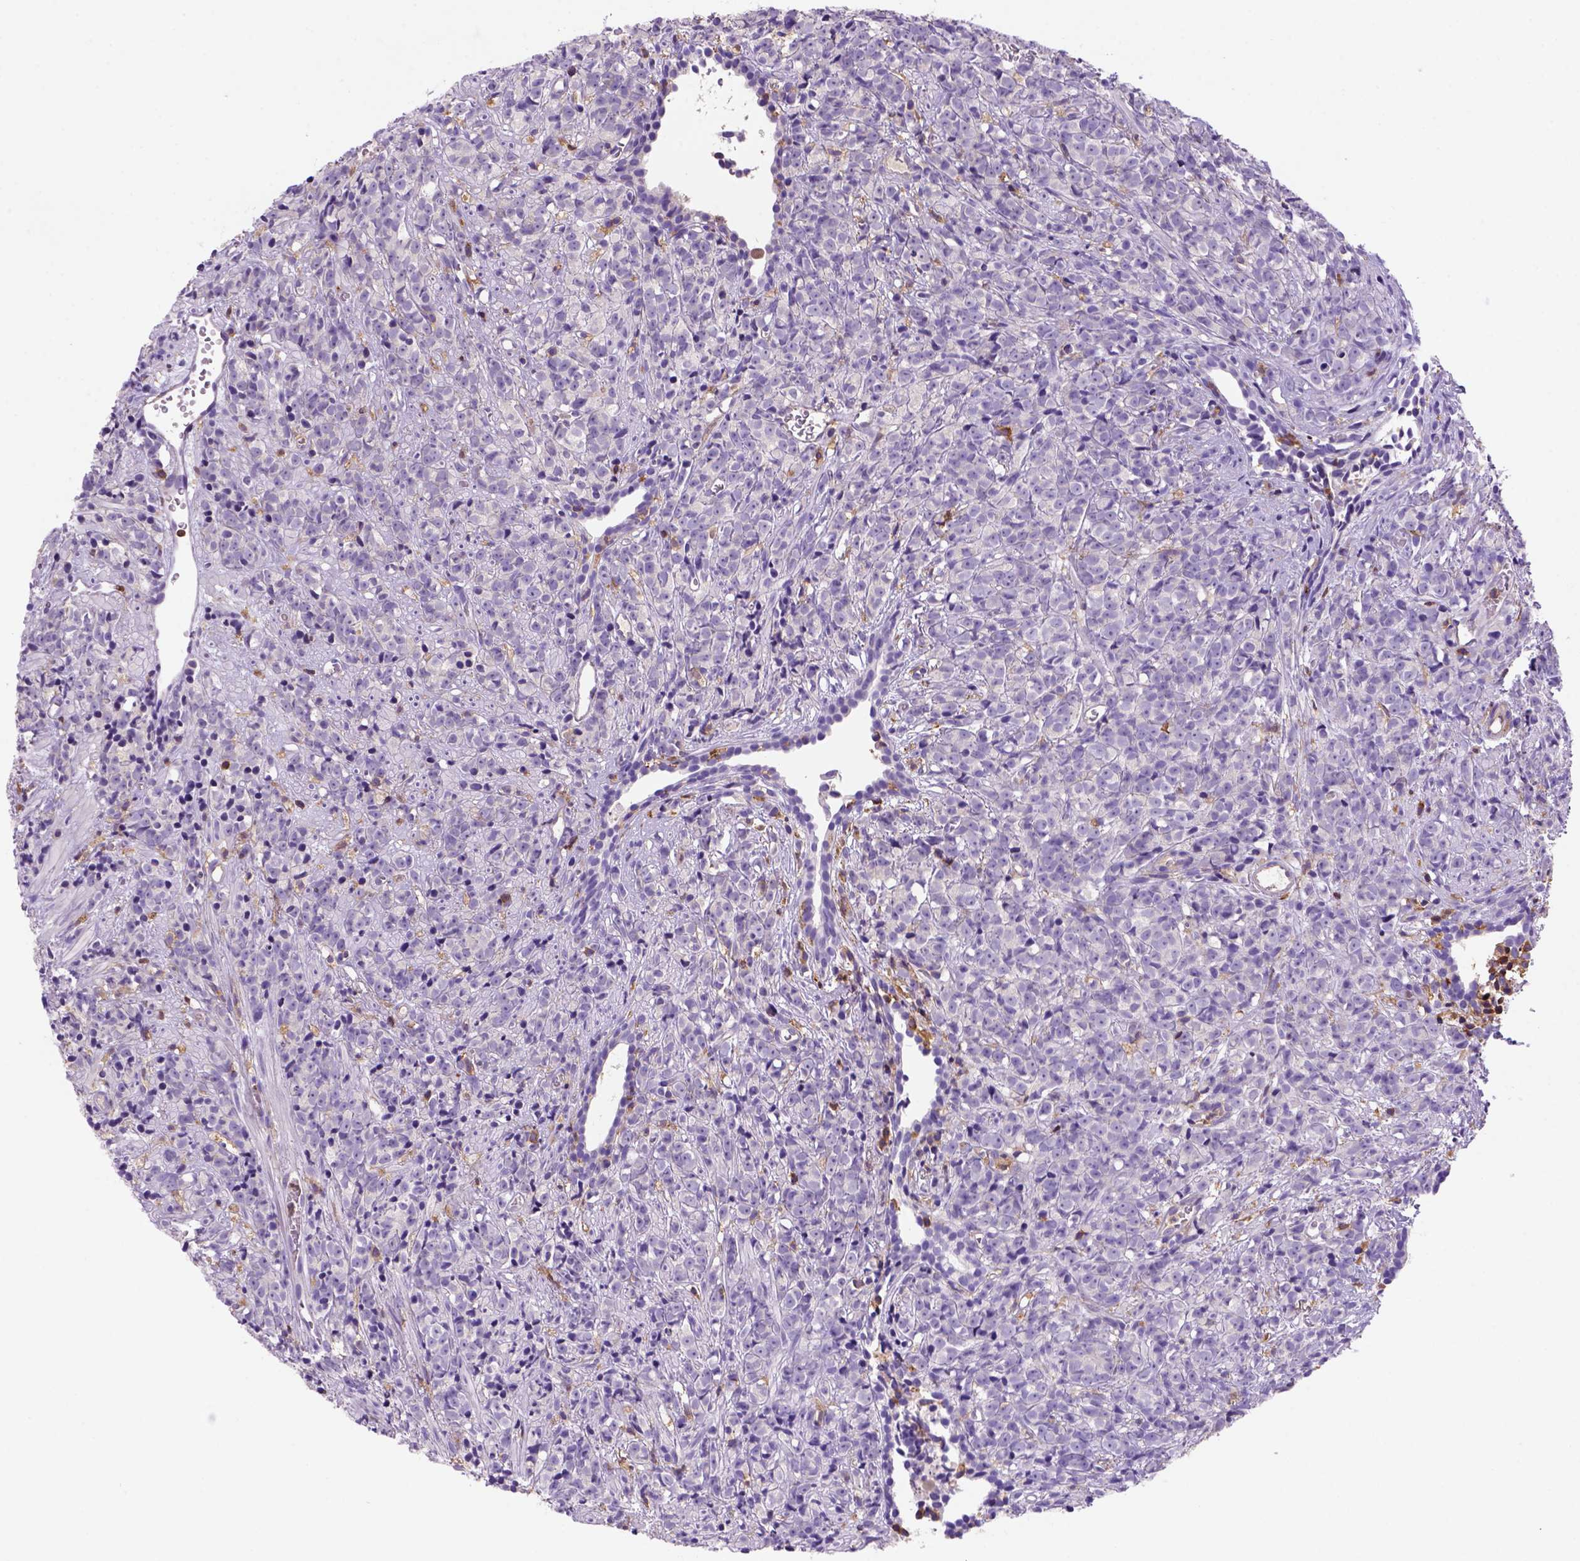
{"staining": {"intensity": "negative", "quantity": "none", "location": "none"}, "tissue": "prostate cancer", "cell_type": "Tumor cells", "image_type": "cancer", "snomed": [{"axis": "morphology", "description": "Adenocarcinoma, High grade"}, {"axis": "topography", "description": "Prostate"}], "caption": "Tumor cells are negative for protein expression in human prostate adenocarcinoma (high-grade).", "gene": "INPP5D", "patient": {"sex": "male", "age": 81}}